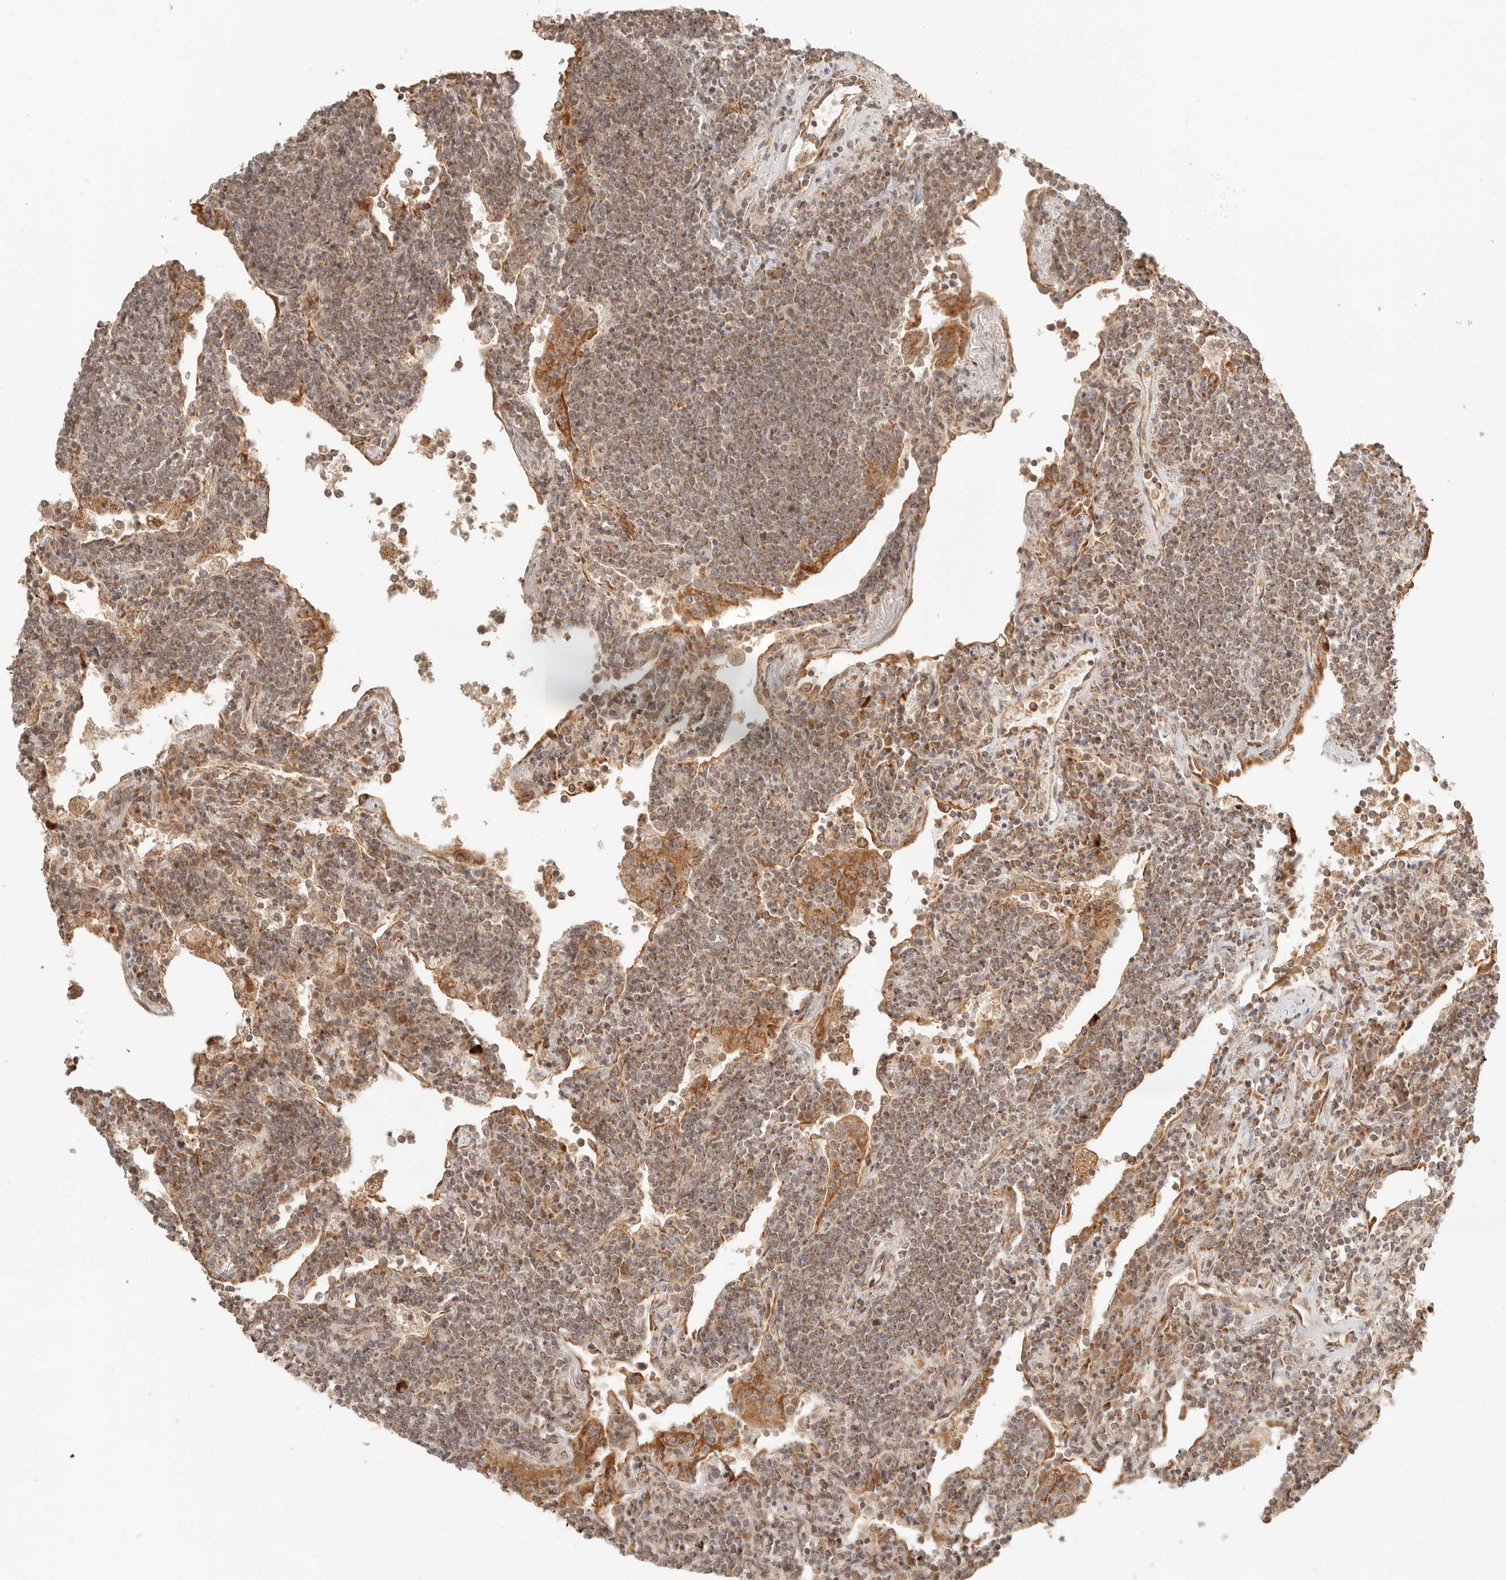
{"staining": {"intensity": "weak", "quantity": ">75%", "location": "cytoplasmic/membranous"}, "tissue": "lymphoma", "cell_type": "Tumor cells", "image_type": "cancer", "snomed": [{"axis": "morphology", "description": "Malignant lymphoma, non-Hodgkin's type, Low grade"}, {"axis": "topography", "description": "Lung"}], "caption": "This is an image of immunohistochemistry staining of lymphoma, which shows weak positivity in the cytoplasmic/membranous of tumor cells.", "gene": "BAALC", "patient": {"sex": "female", "age": 71}}